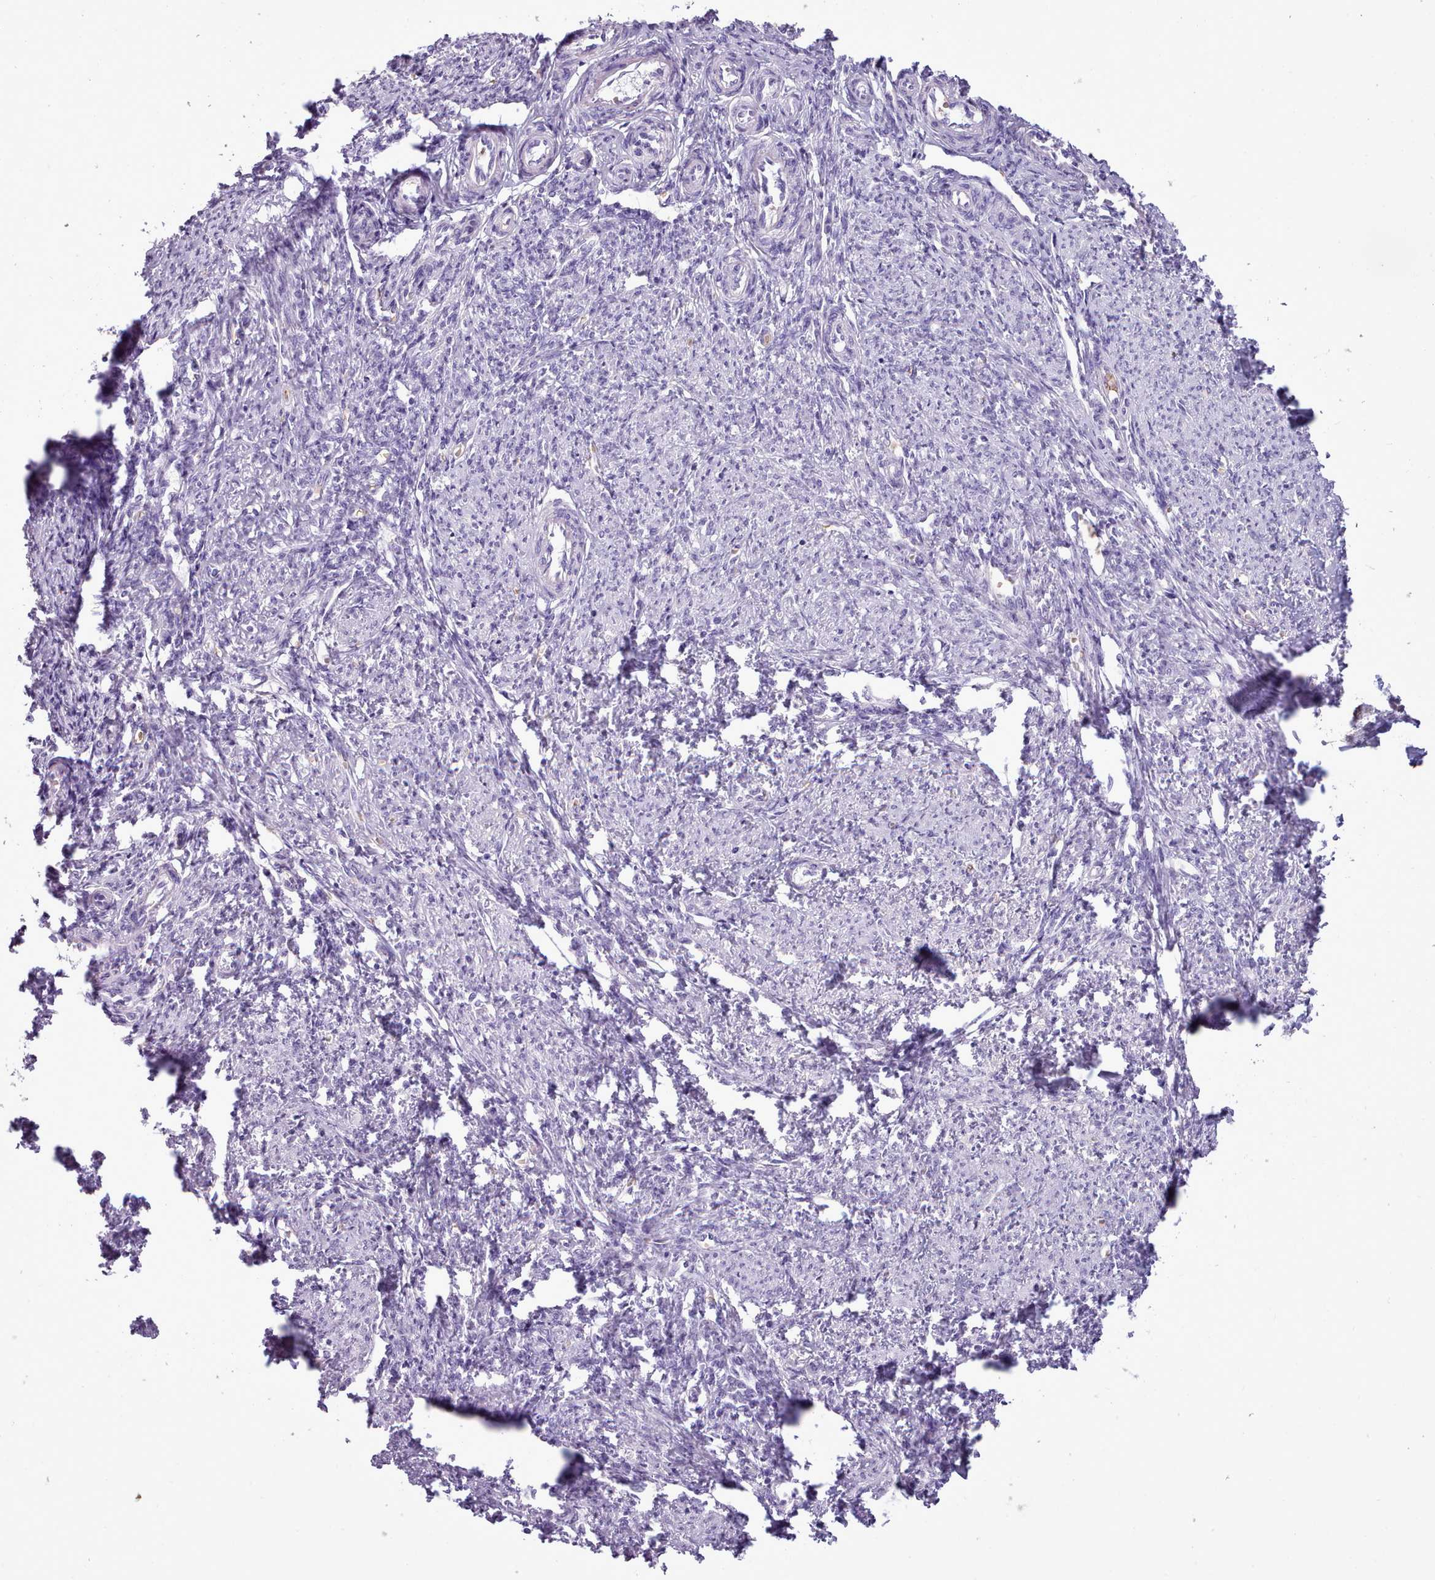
{"staining": {"intensity": "weak", "quantity": "<25%", "location": "cytoplasmic/membranous"}, "tissue": "smooth muscle", "cell_type": "Smooth muscle cells", "image_type": "normal", "snomed": [{"axis": "morphology", "description": "Normal tissue, NOS"}, {"axis": "topography", "description": "Smooth muscle"}, {"axis": "topography", "description": "Uterus"}], "caption": "Smooth muscle was stained to show a protein in brown. There is no significant positivity in smooth muscle cells. Brightfield microscopy of immunohistochemistry (IHC) stained with DAB (3,3'-diaminobenzidine) (brown) and hematoxylin (blue), captured at high magnification.", "gene": "AK4P3", "patient": {"sex": "female", "age": 59}}